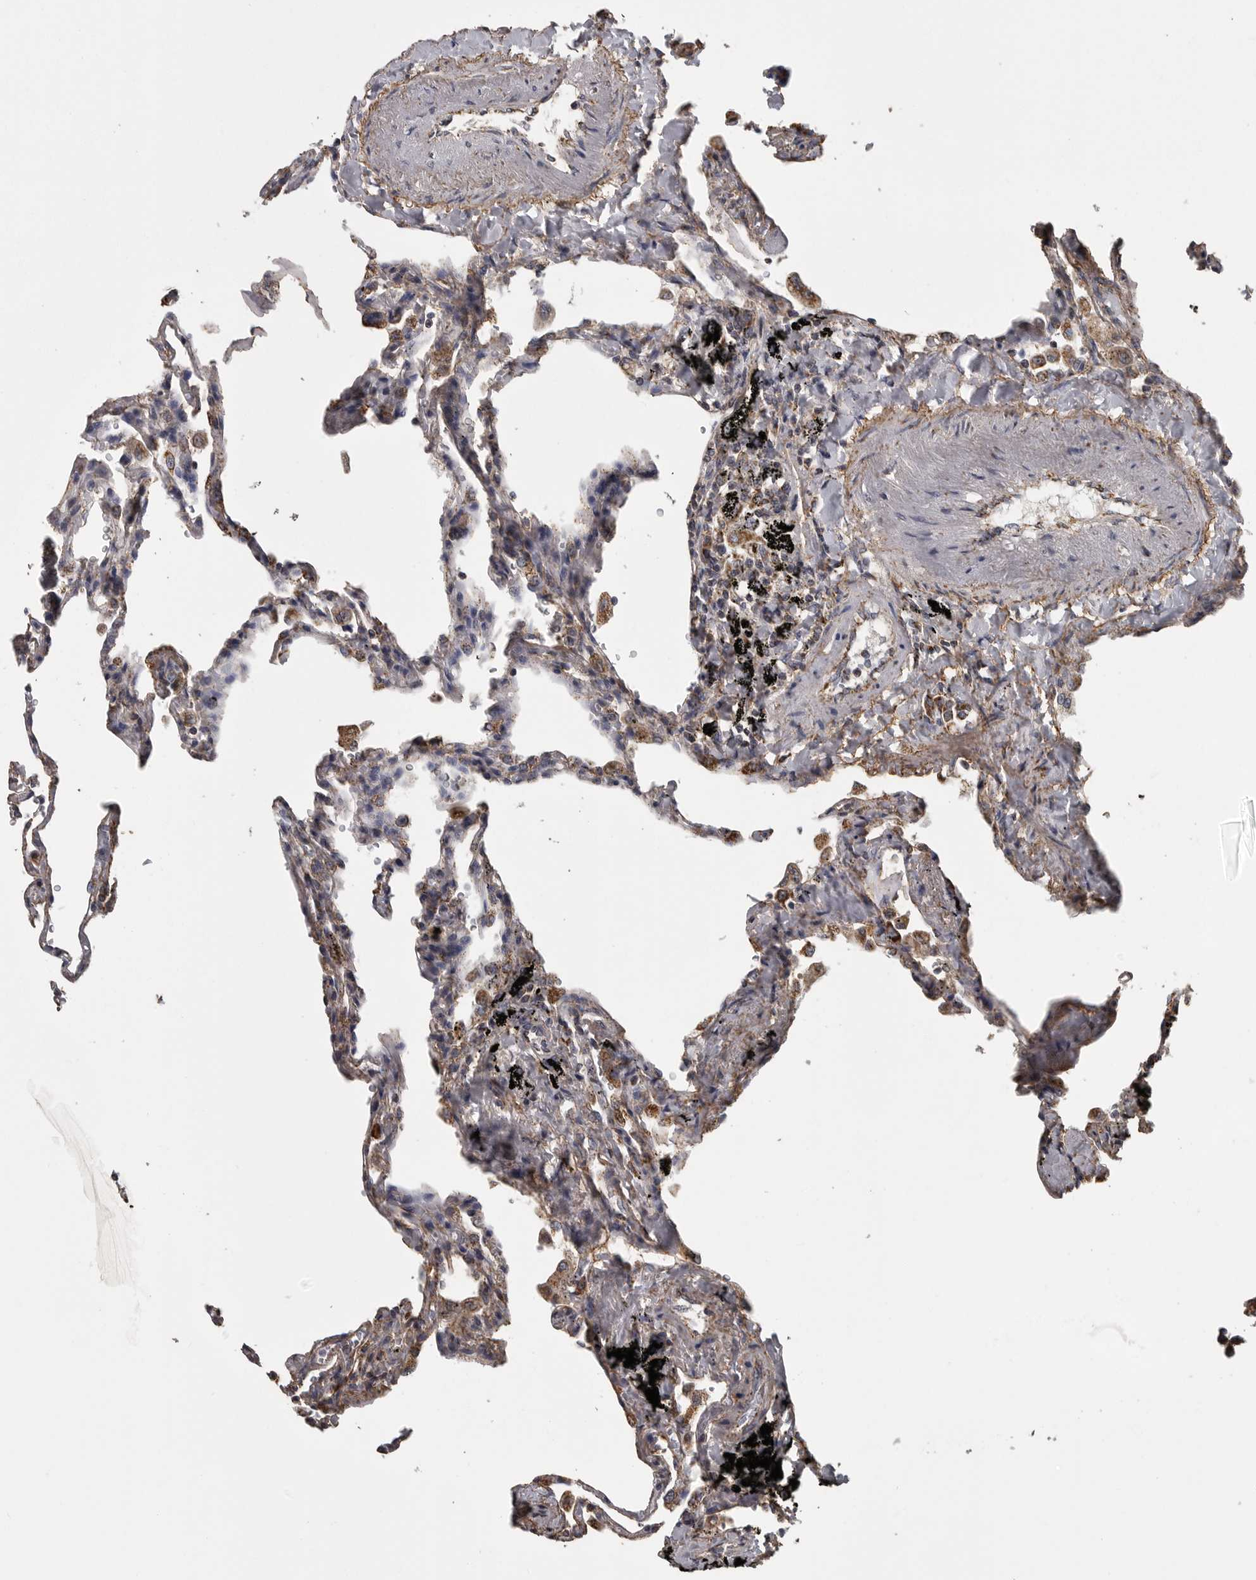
{"staining": {"intensity": "moderate", "quantity": "25%-75%", "location": "cytoplasmic/membranous"}, "tissue": "lung", "cell_type": "Alveolar cells", "image_type": "normal", "snomed": [{"axis": "morphology", "description": "Normal tissue, NOS"}, {"axis": "topography", "description": "Lung"}], "caption": "Benign lung was stained to show a protein in brown. There is medium levels of moderate cytoplasmic/membranous positivity in about 25%-75% of alveolar cells. The staining was performed using DAB (3,3'-diaminobenzidine) to visualize the protein expression in brown, while the nuclei were stained in blue with hematoxylin (Magnification: 20x).", "gene": "FRK", "patient": {"sex": "male", "age": 59}}